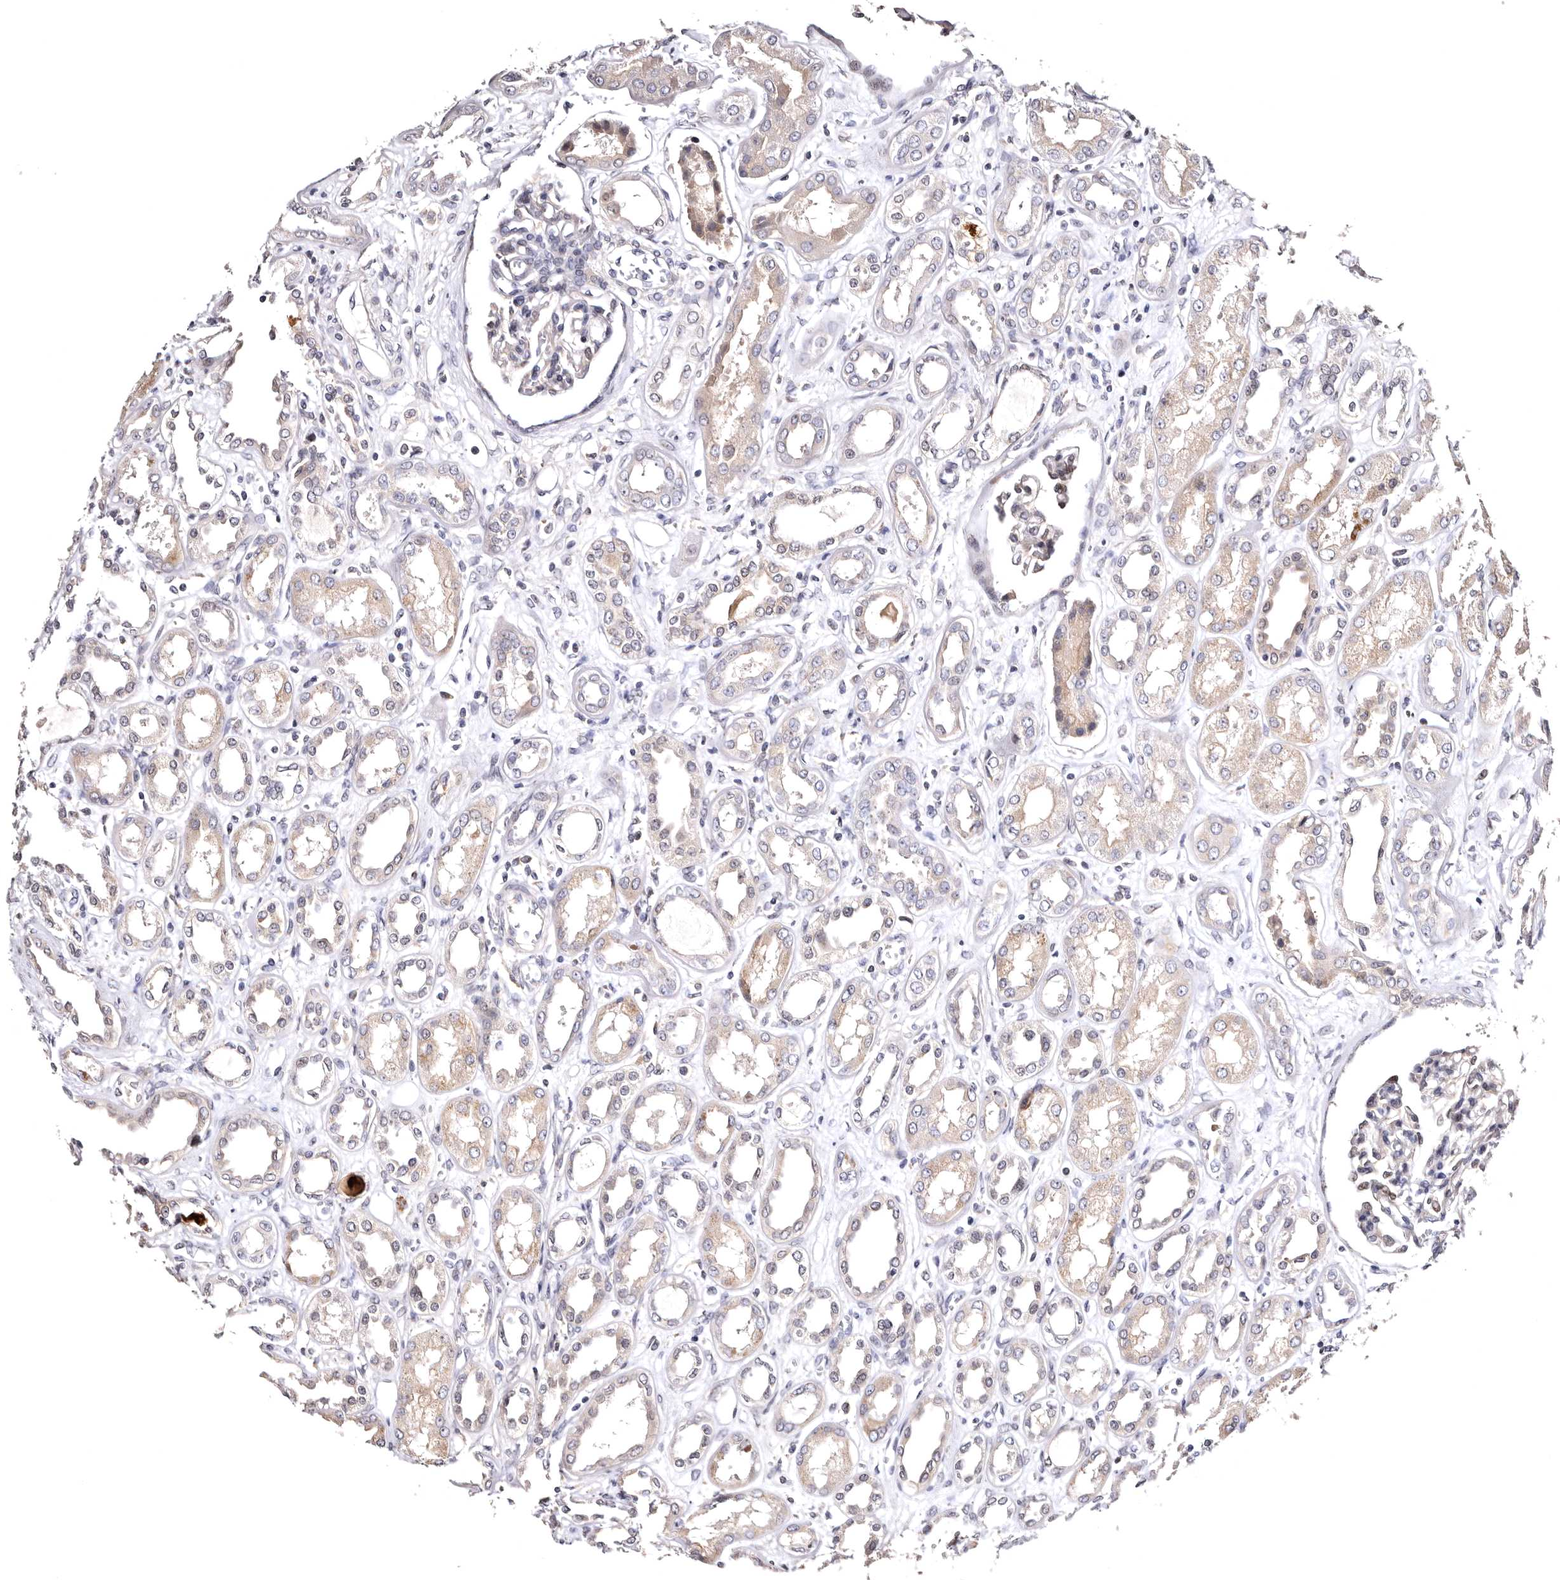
{"staining": {"intensity": "moderate", "quantity": "25%-75%", "location": "nuclear"}, "tissue": "kidney", "cell_type": "Cells in glomeruli", "image_type": "normal", "snomed": [{"axis": "morphology", "description": "Normal tissue, NOS"}, {"axis": "topography", "description": "Kidney"}], "caption": "A medium amount of moderate nuclear positivity is identified in about 25%-75% of cells in glomeruli in benign kidney.", "gene": "FAM91A1", "patient": {"sex": "male", "age": 59}}